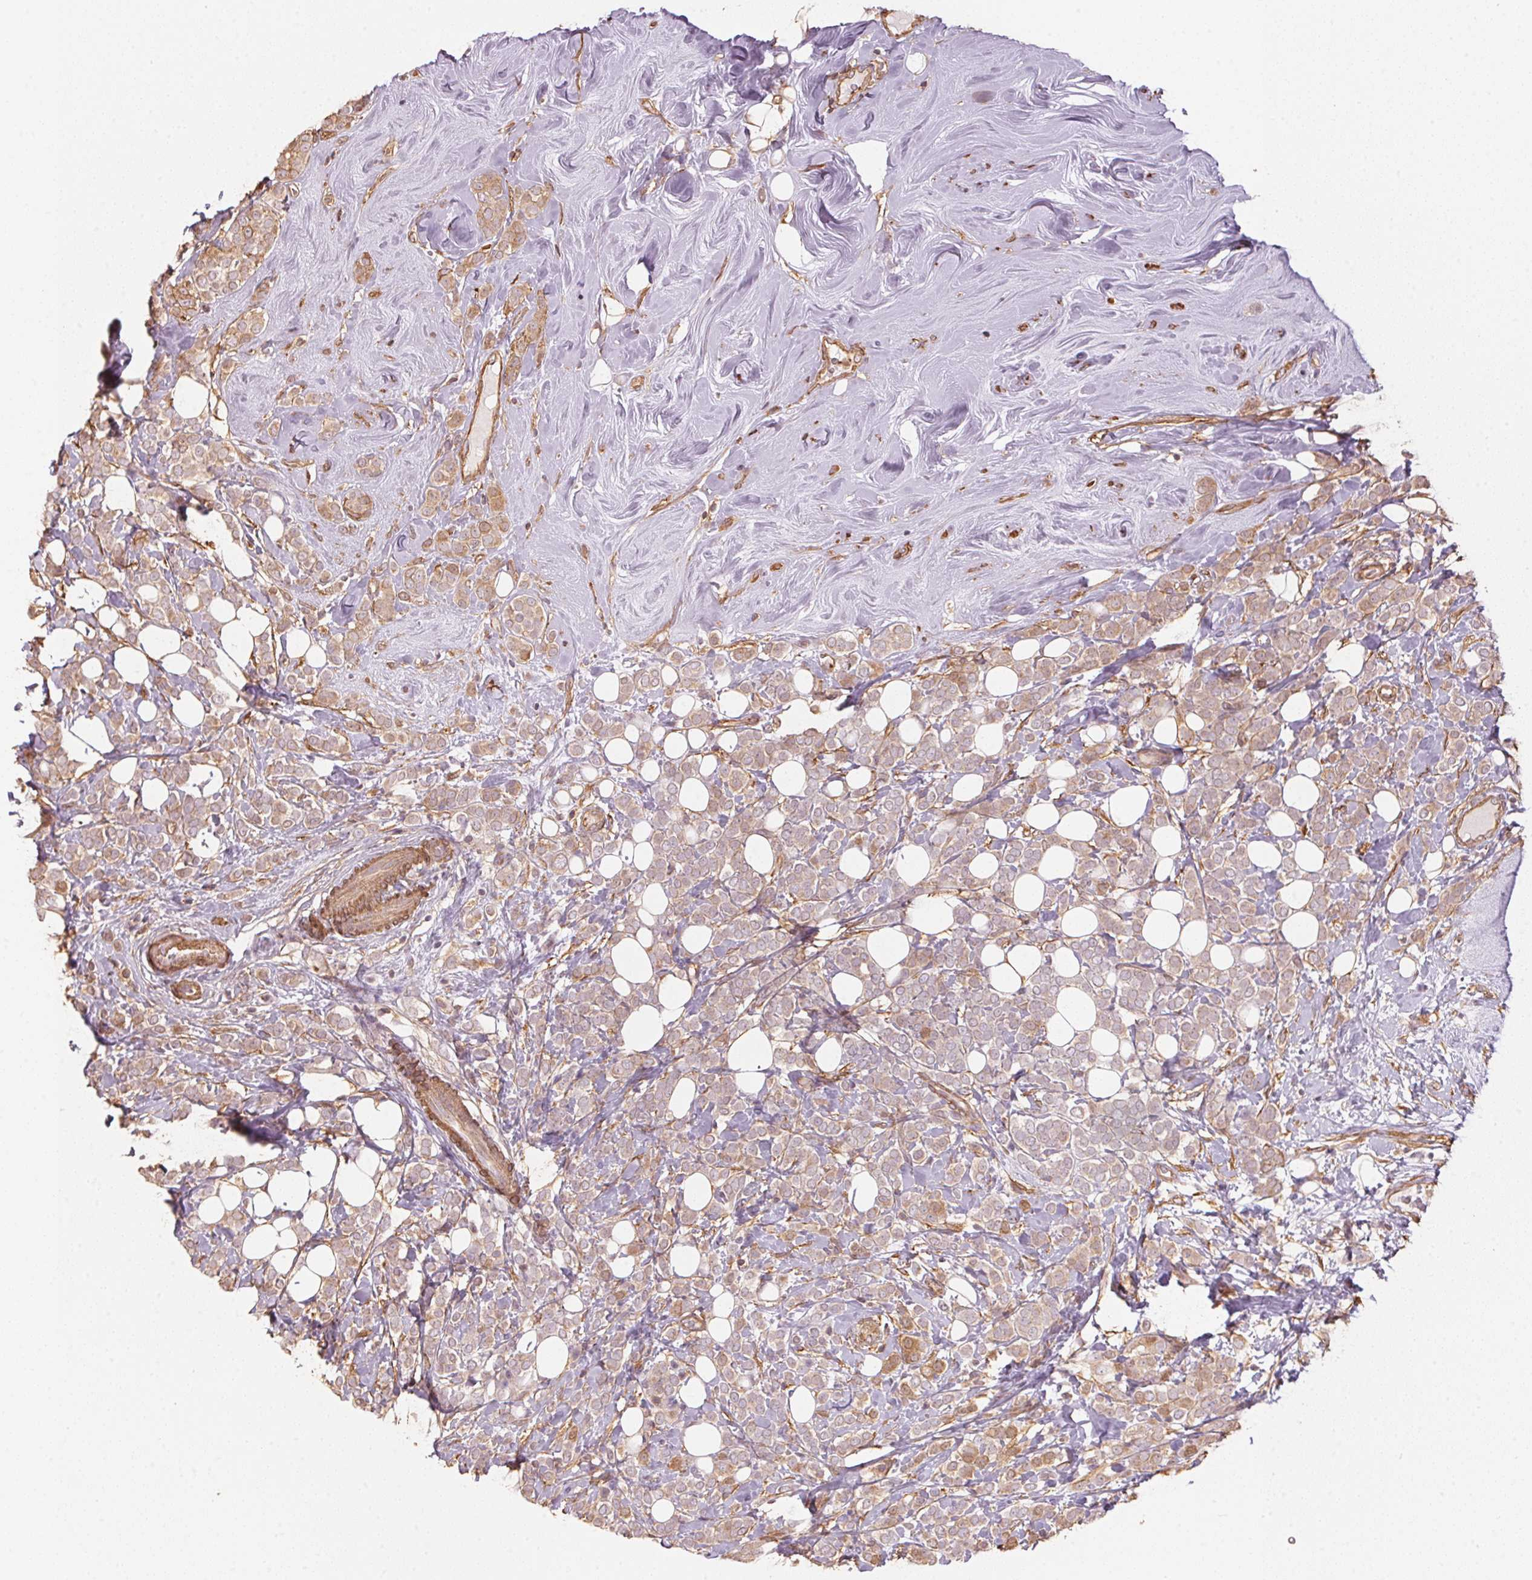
{"staining": {"intensity": "weak", "quantity": ">75%", "location": "cytoplasmic/membranous"}, "tissue": "breast cancer", "cell_type": "Tumor cells", "image_type": "cancer", "snomed": [{"axis": "morphology", "description": "Lobular carcinoma"}, {"axis": "topography", "description": "Breast"}], "caption": "About >75% of tumor cells in lobular carcinoma (breast) show weak cytoplasmic/membranous protein staining as visualized by brown immunohistochemical staining.", "gene": "QDPR", "patient": {"sex": "female", "age": 49}}